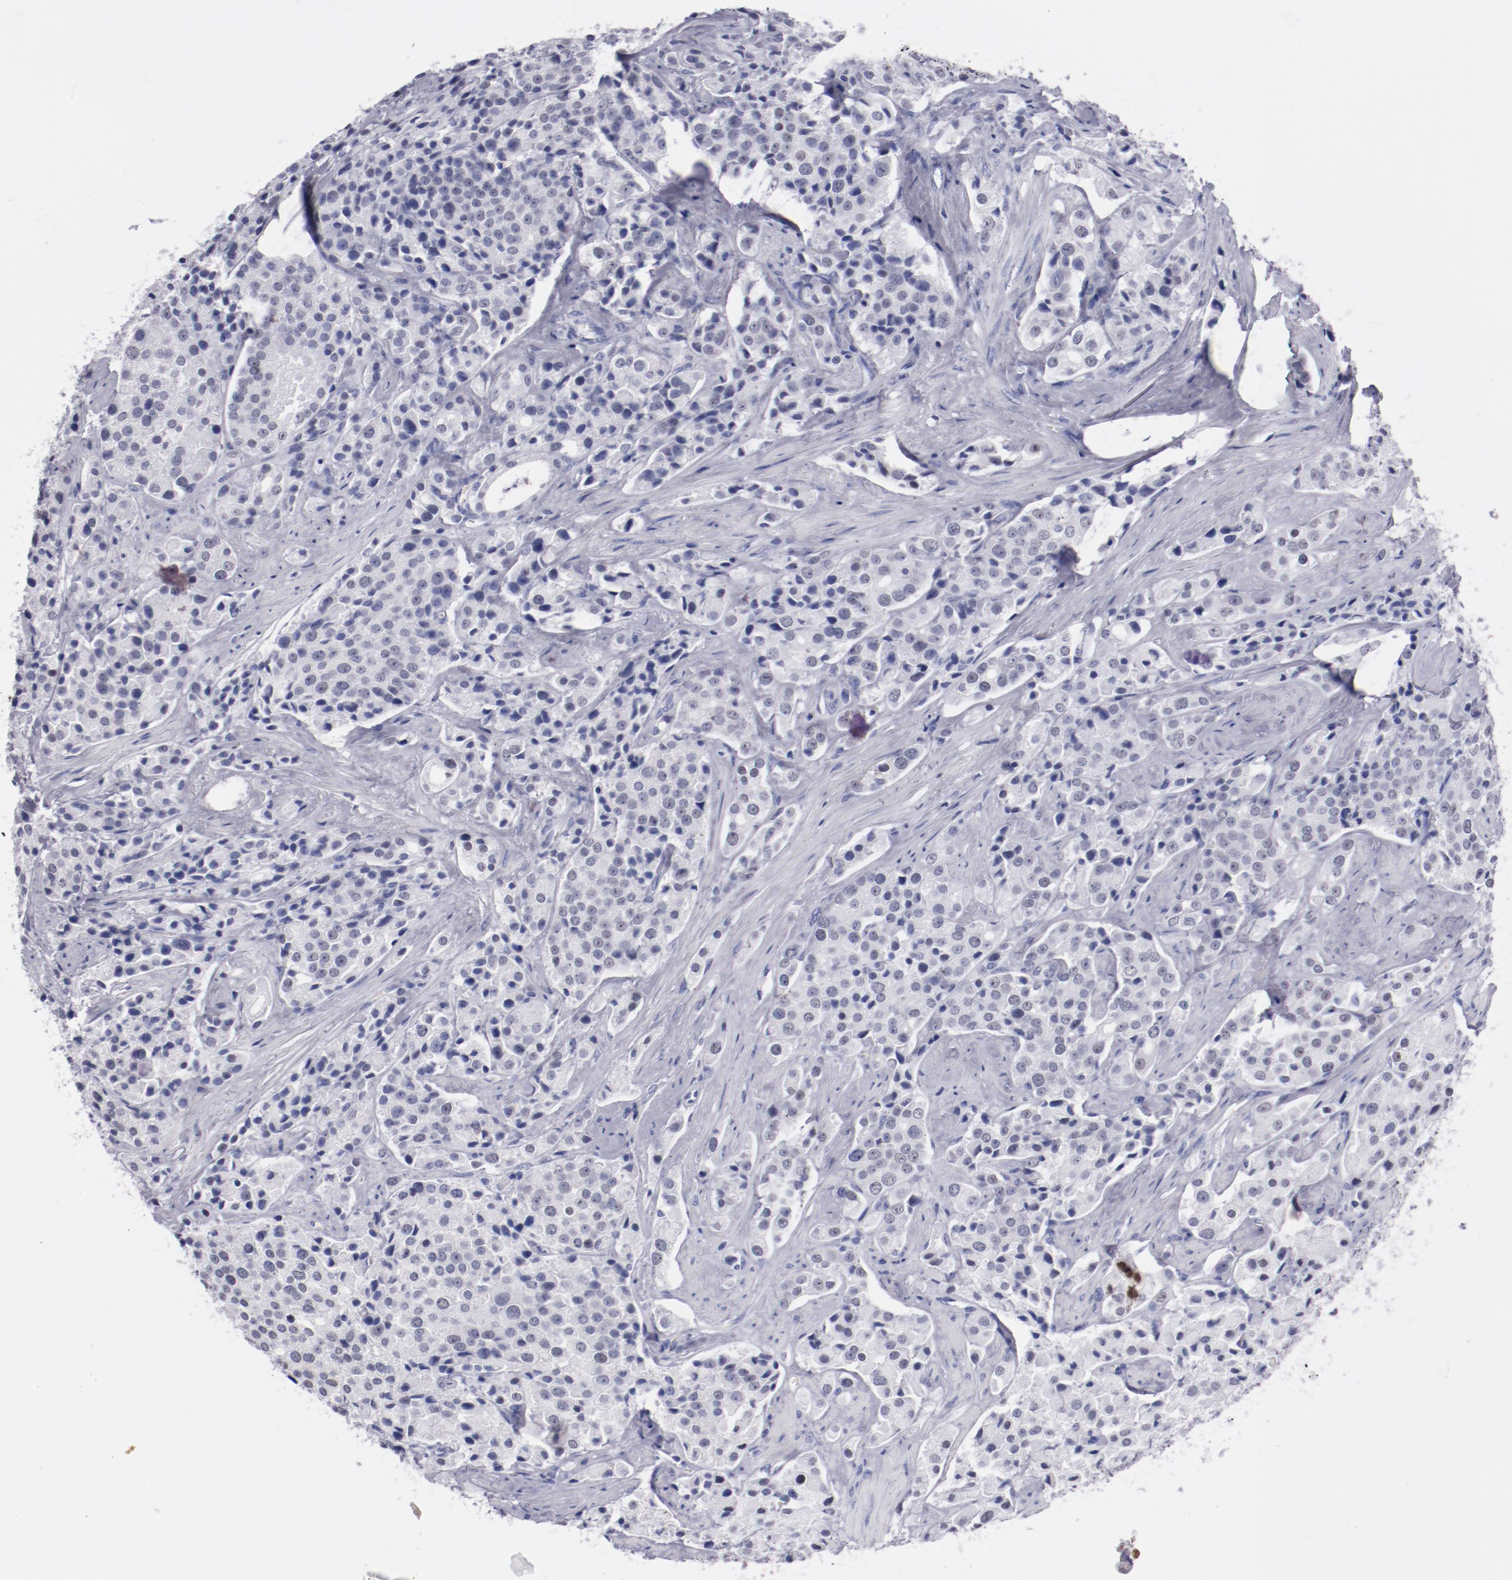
{"staining": {"intensity": "weak", "quantity": "<25%", "location": "nuclear"}, "tissue": "prostate cancer", "cell_type": "Tumor cells", "image_type": "cancer", "snomed": [{"axis": "morphology", "description": "Adenocarcinoma, Medium grade"}, {"axis": "topography", "description": "Prostate"}], "caption": "A high-resolution histopathology image shows IHC staining of medium-grade adenocarcinoma (prostate), which shows no significant expression in tumor cells.", "gene": "HNF1B", "patient": {"sex": "male", "age": 70}}